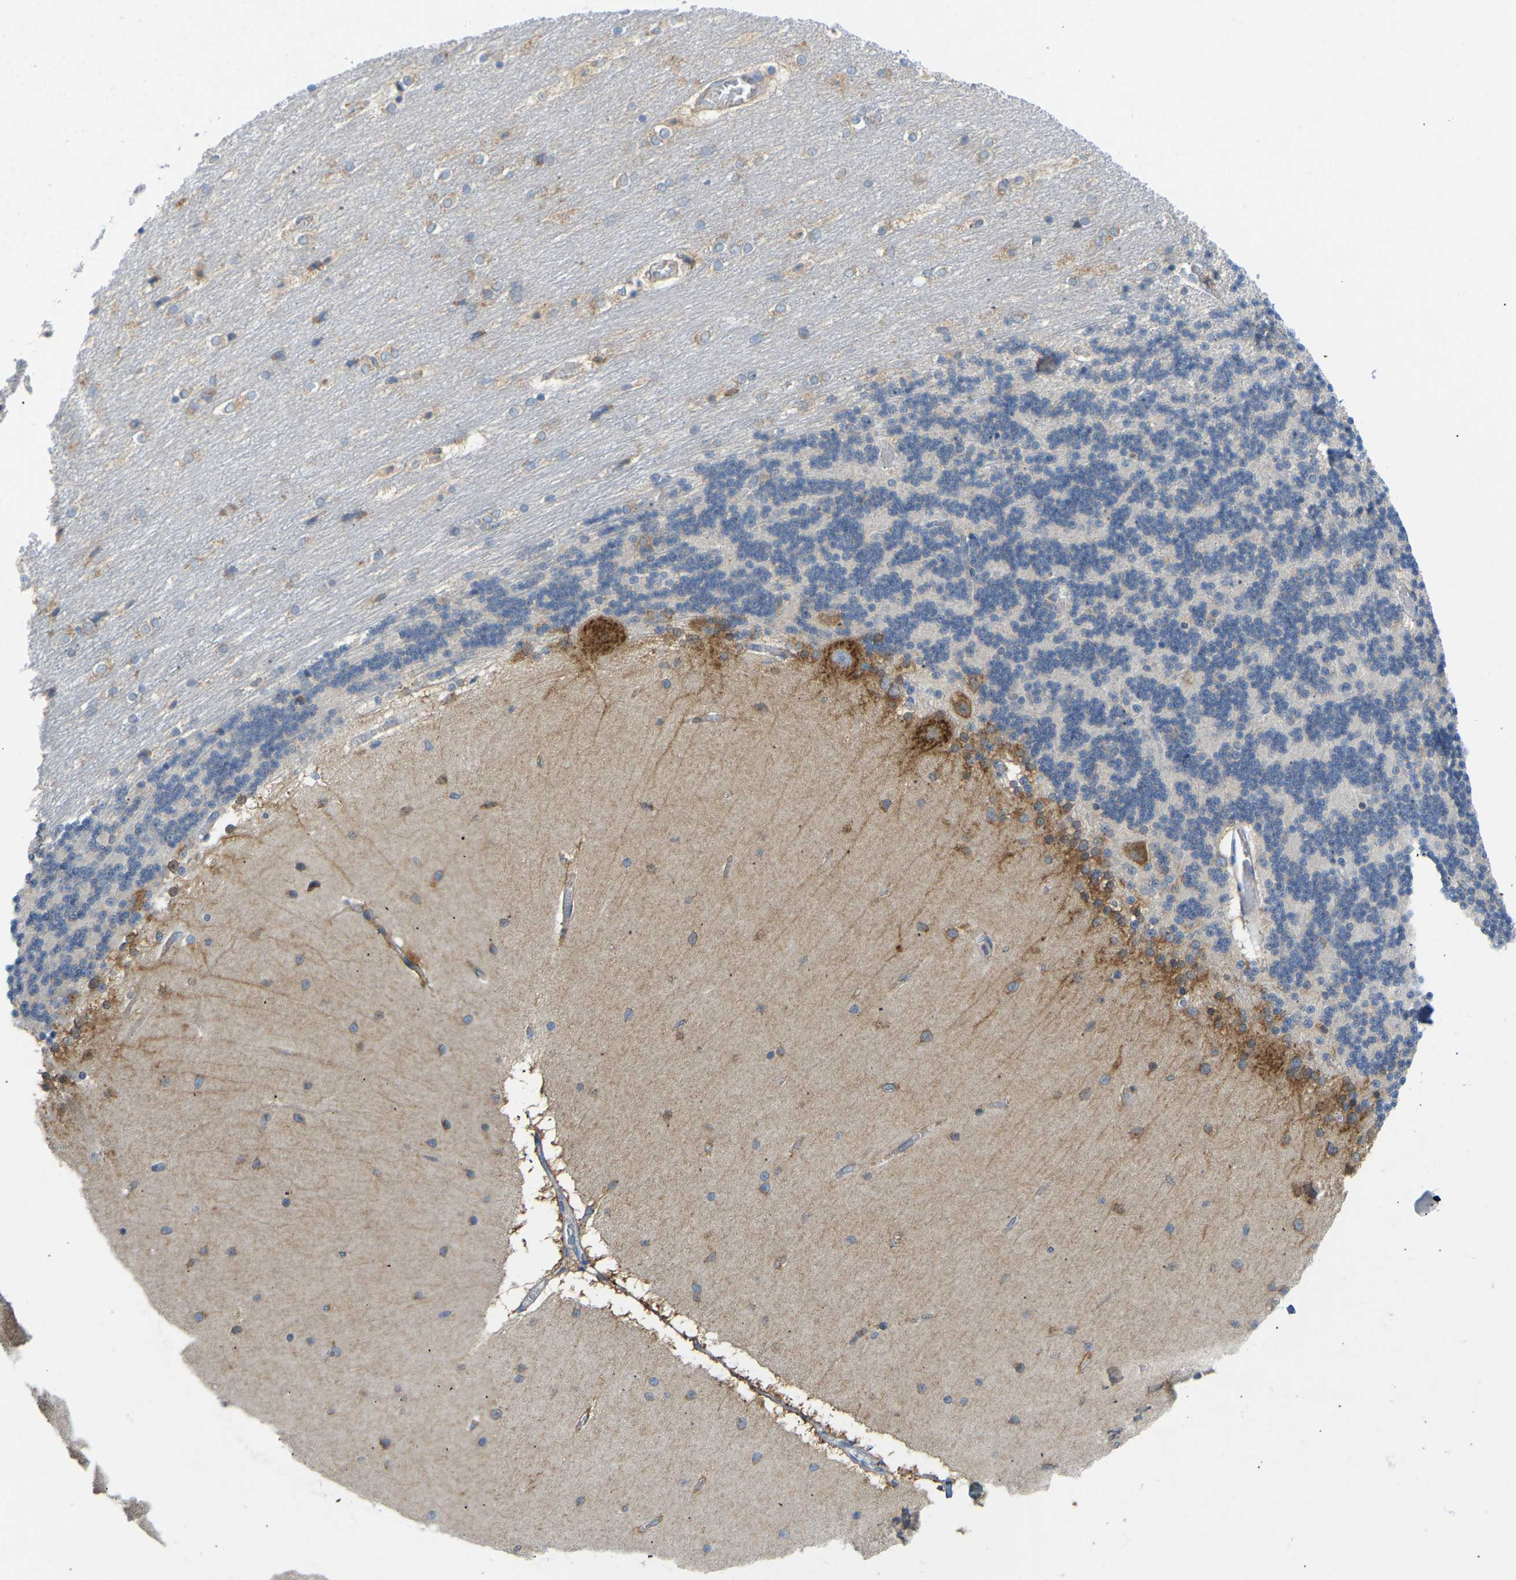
{"staining": {"intensity": "weak", "quantity": "25%-75%", "location": "cytoplasmic/membranous"}, "tissue": "cerebellum", "cell_type": "Cells in granular layer", "image_type": "normal", "snomed": [{"axis": "morphology", "description": "Normal tissue, NOS"}, {"axis": "topography", "description": "Cerebellum"}], "caption": "This histopathology image shows immunohistochemistry (IHC) staining of unremarkable human cerebellum, with low weak cytoplasmic/membranous positivity in approximately 25%-75% of cells in granular layer.", "gene": "SND1", "patient": {"sex": "female", "age": 54}}